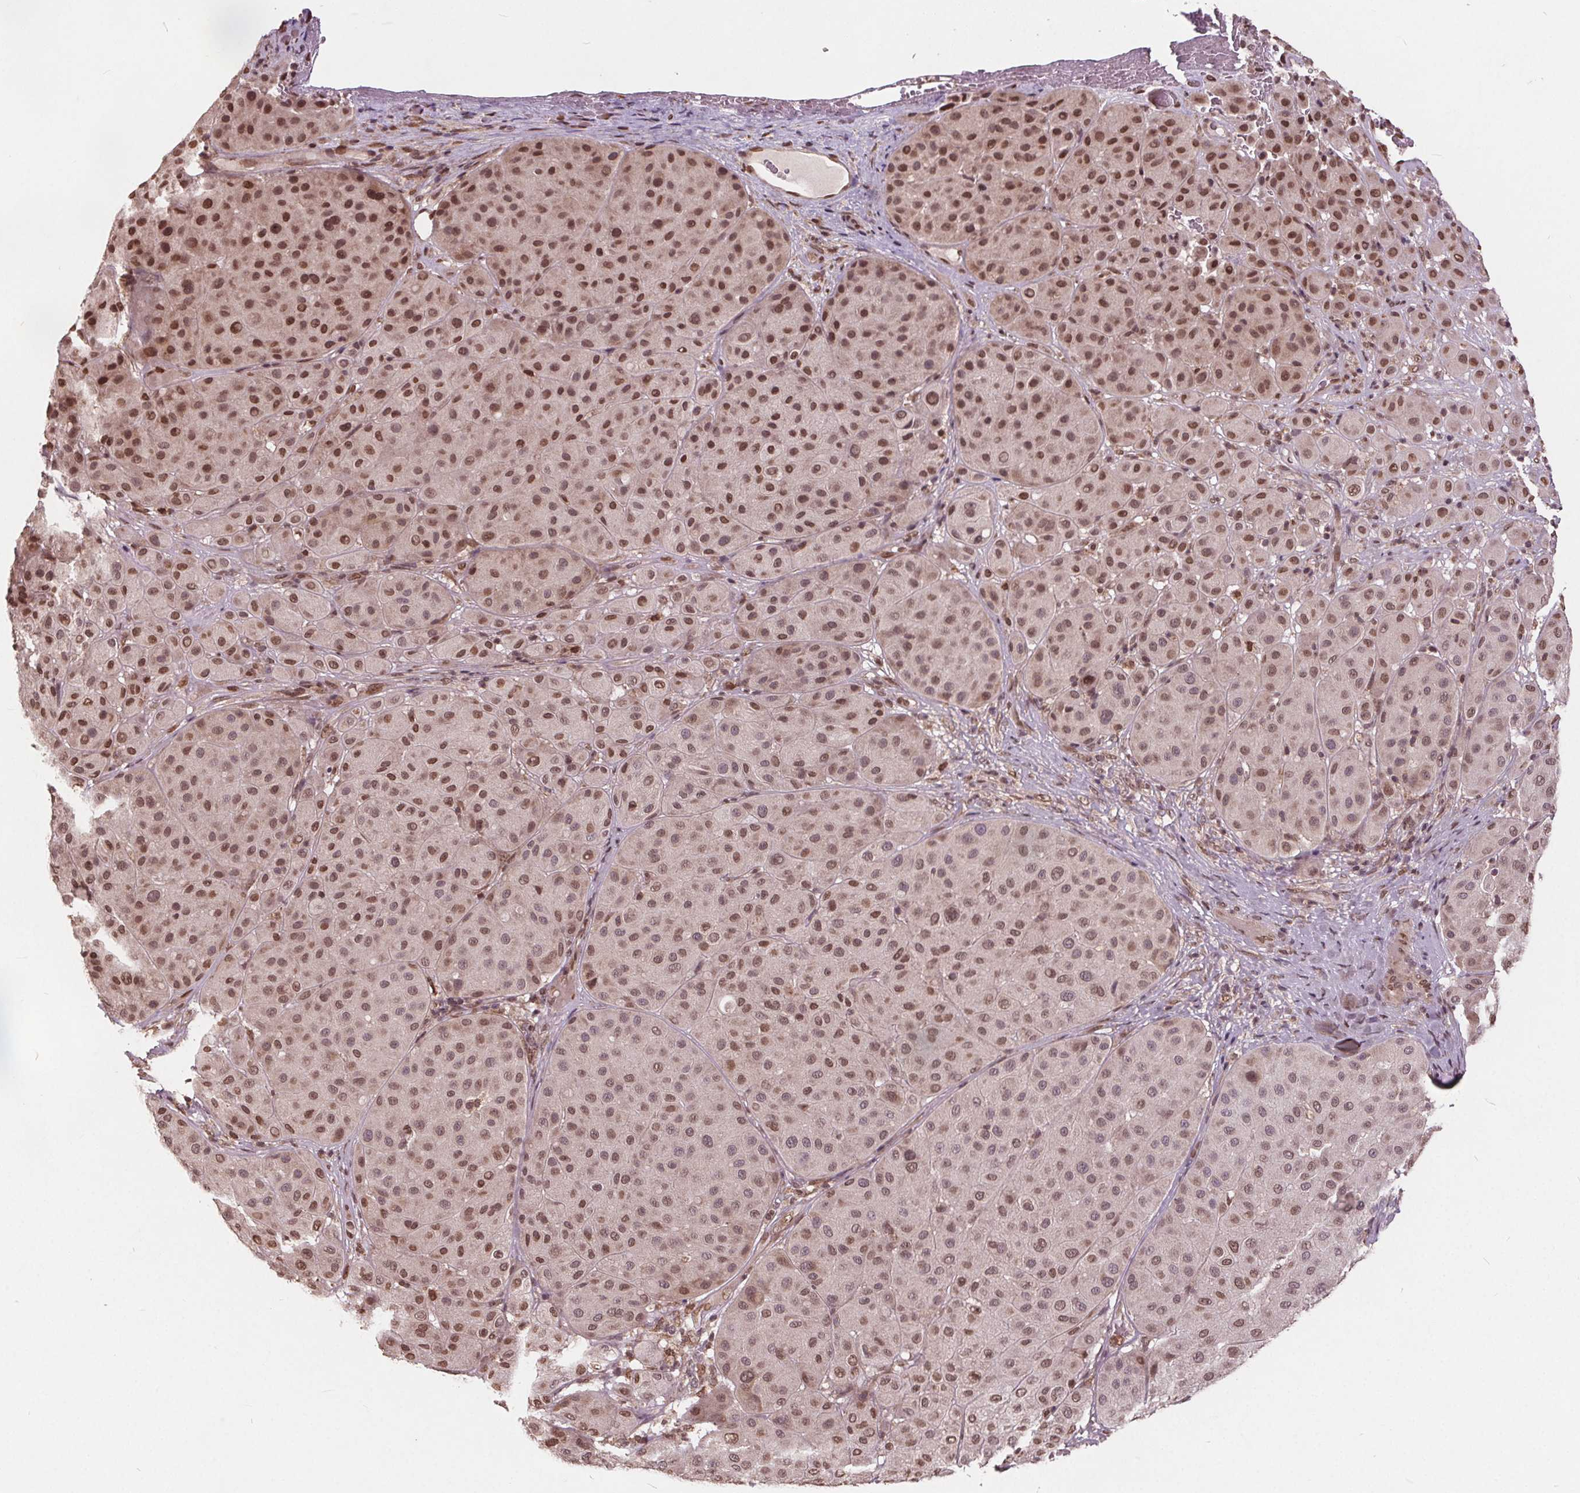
{"staining": {"intensity": "moderate", "quantity": ">75%", "location": "nuclear"}, "tissue": "melanoma", "cell_type": "Tumor cells", "image_type": "cancer", "snomed": [{"axis": "morphology", "description": "Malignant melanoma, Metastatic site"}, {"axis": "topography", "description": "Smooth muscle"}], "caption": "The photomicrograph demonstrates a brown stain indicating the presence of a protein in the nuclear of tumor cells in melanoma.", "gene": "HIF1AN", "patient": {"sex": "male", "age": 41}}